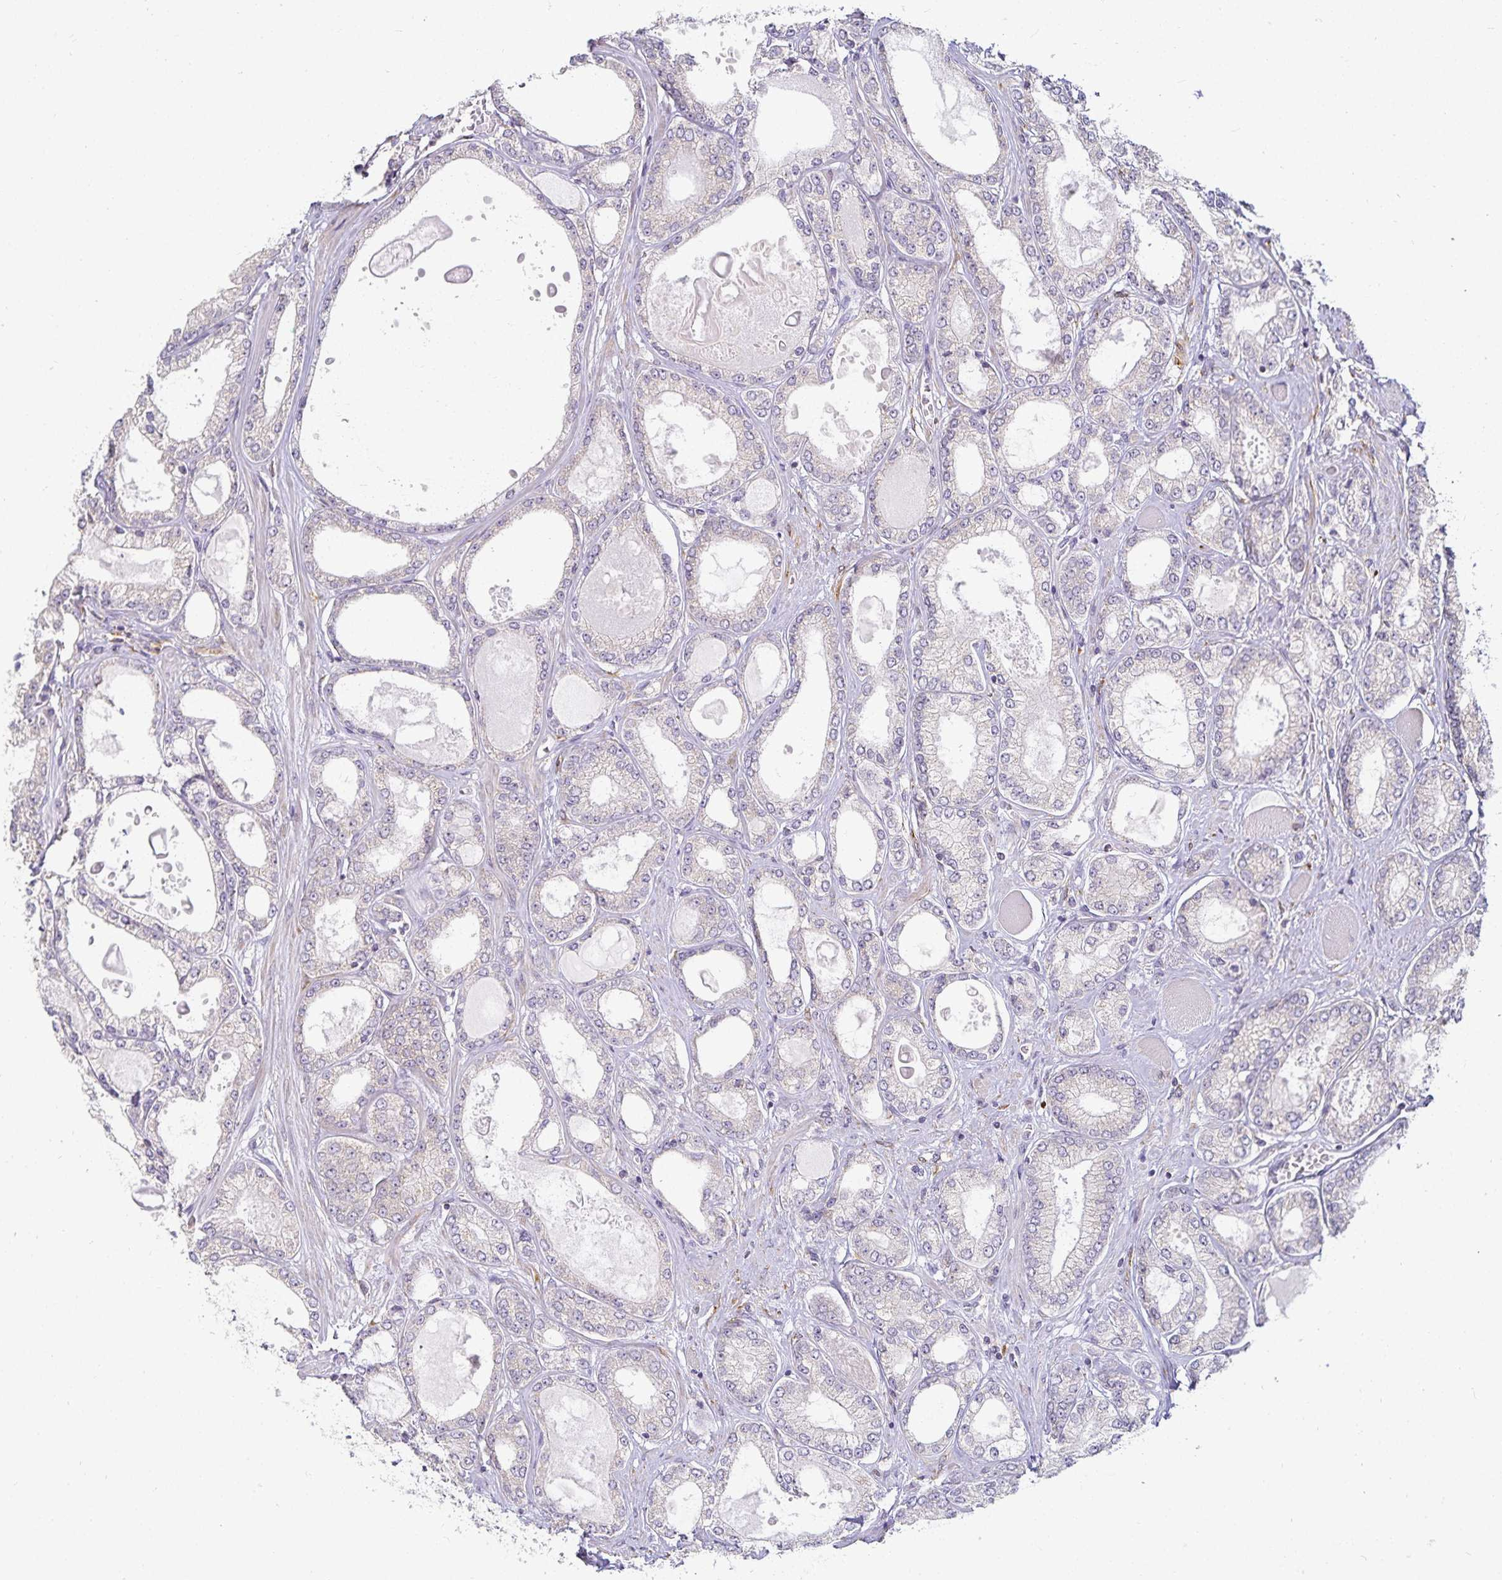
{"staining": {"intensity": "negative", "quantity": "none", "location": "none"}, "tissue": "prostate cancer", "cell_type": "Tumor cells", "image_type": "cancer", "snomed": [{"axis": "morphology", "description": "Adenocarcinoma, High grade"}, {"axis": "topography", "description": "Prostate"}], "caption": "High power microscopy photomicrograph of an IHC histopathology image of prostate cancer (high-grade adenocarcinoma), revealing no significant staining in tumor cells.", "gene": "GP2", "patient": {"sex": "male", "age": 68}}